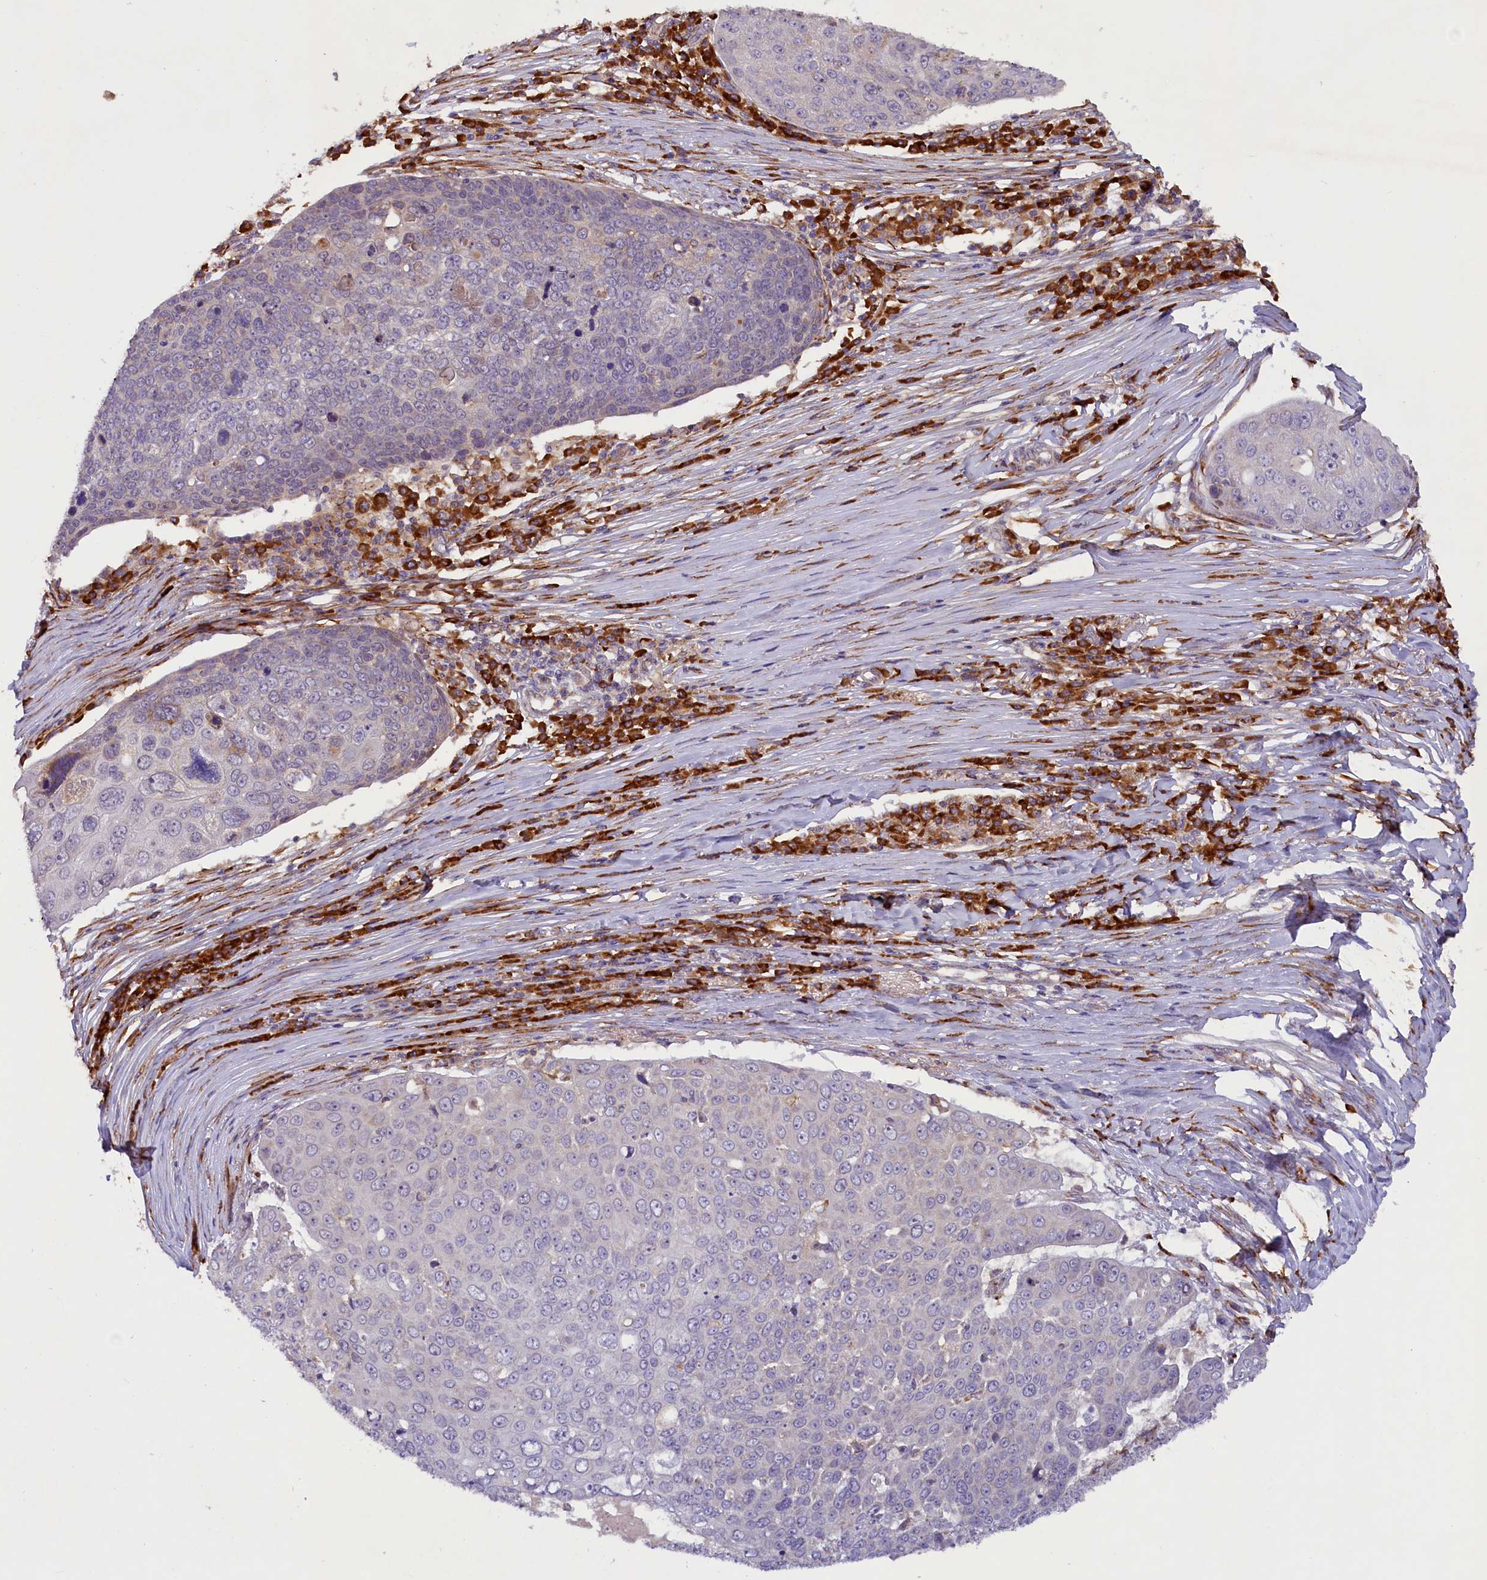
{"staining": {"intensity": "negative", "quantity": "none", "location": "none"}, "tissue": "skin cancer", "cell_type": "Tumor cells", "image_type": "cancer", "snomed": [{"axis": "morphology", "description": "Squamous cell carcinoma, NOS"}, {"axis": "topography", "description": "Skin"}], "caption": "Skin squamous cell carcinoma stained for a protein using immunohistochemistry reveals no positivity tumor cells.", "gene": "SSC5D", "patient": {"sex": "male", "age": 71}}